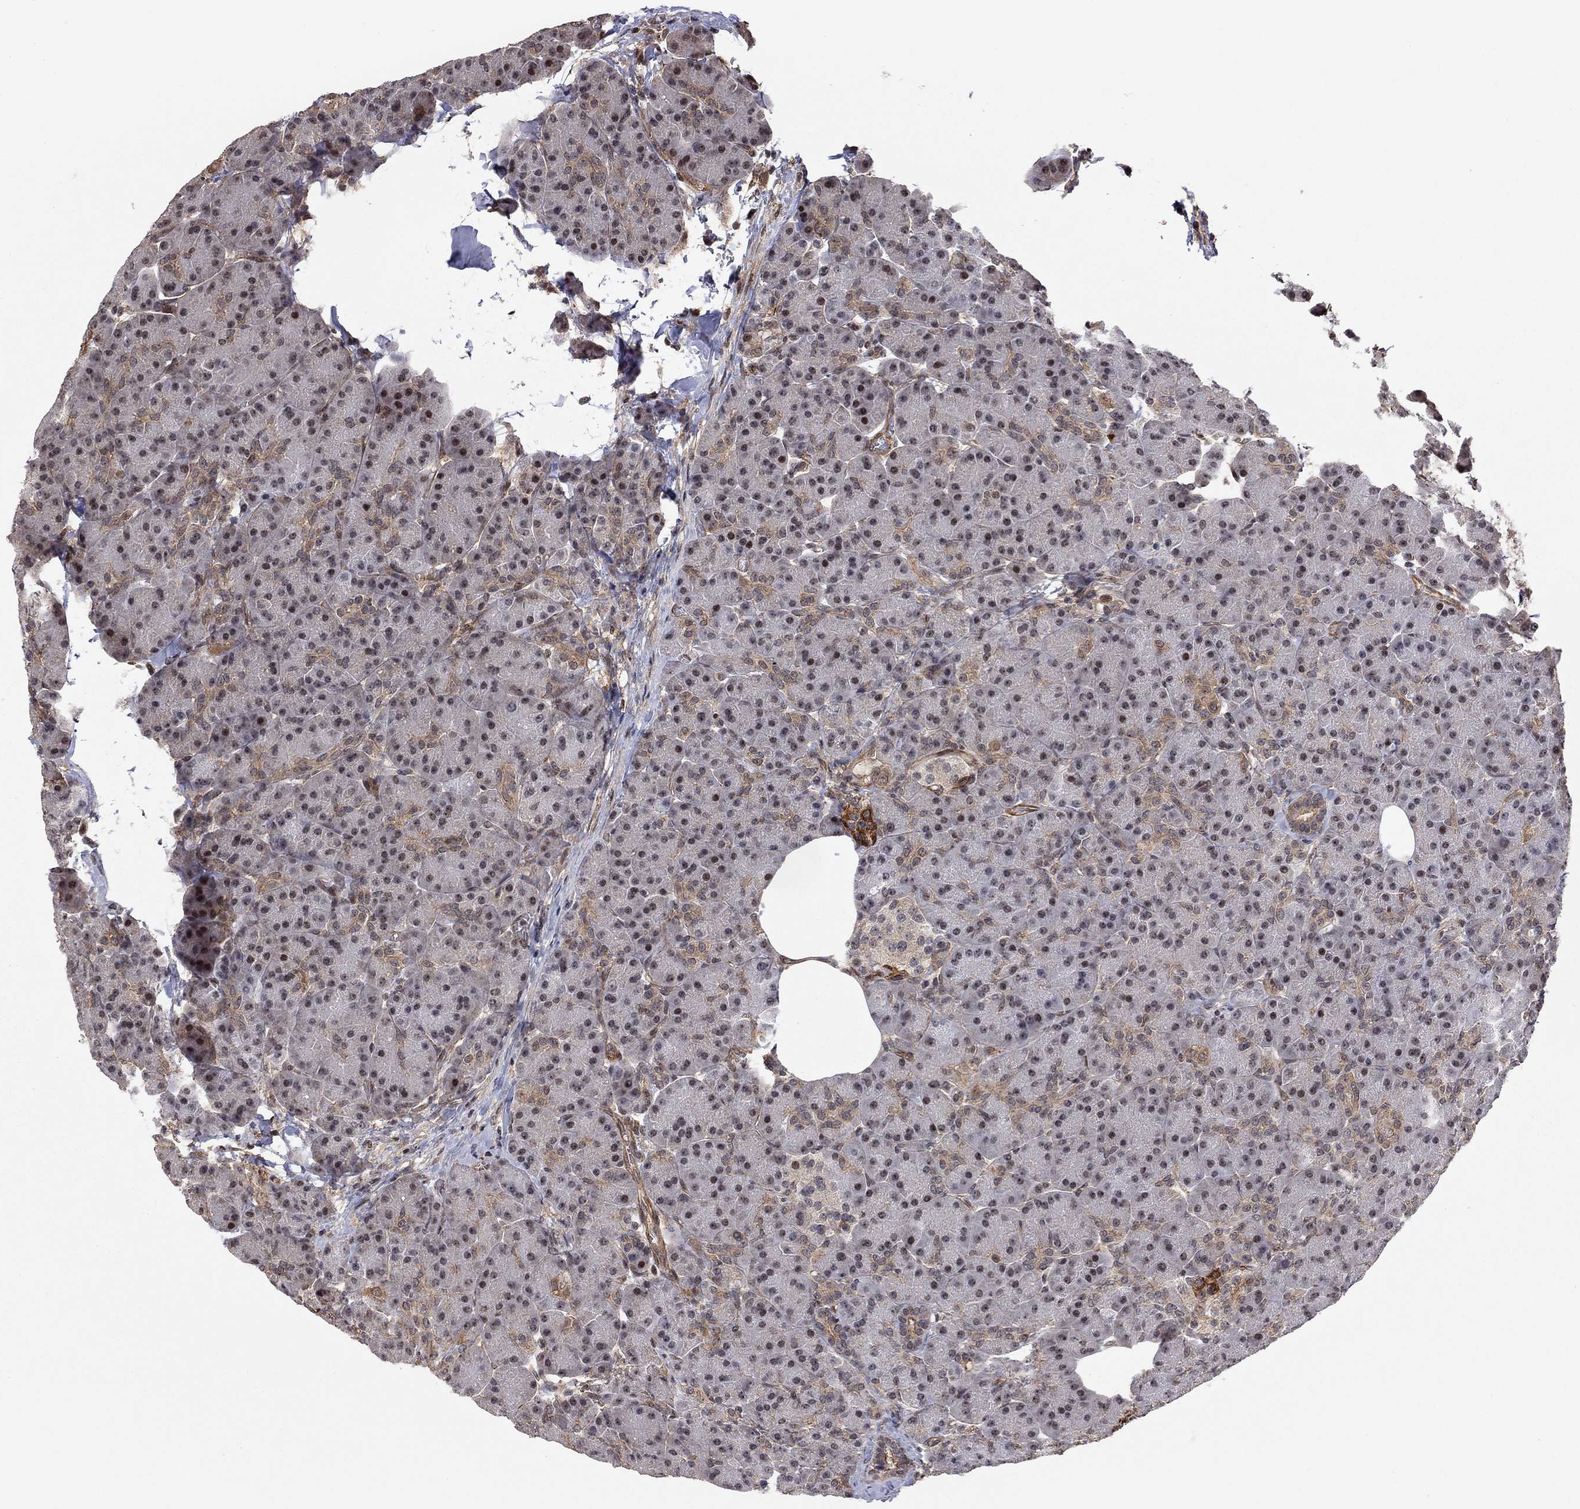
{"staining": {"intensity": "moderate", "quantity": "<25%", "location": "cytoplasmic/membranous"}, "tissue": "pancreas", "cell_type": "Exocrine glandular cells", "image_type": "normal", "snomed": [{"axis": "morphology", "description": "Normal tissue, NOS"}, {"axis": "topography", "description": "Pancreas"}], "caption": "IHC (DAB) staining of unremarkable human pancreas shows moderate cytoplasmic/membranous protein positivity in approximately <25% of exocrine glandular cells.", "gene": "TDP1", "patient": {"sex": "female", "age": 63}}